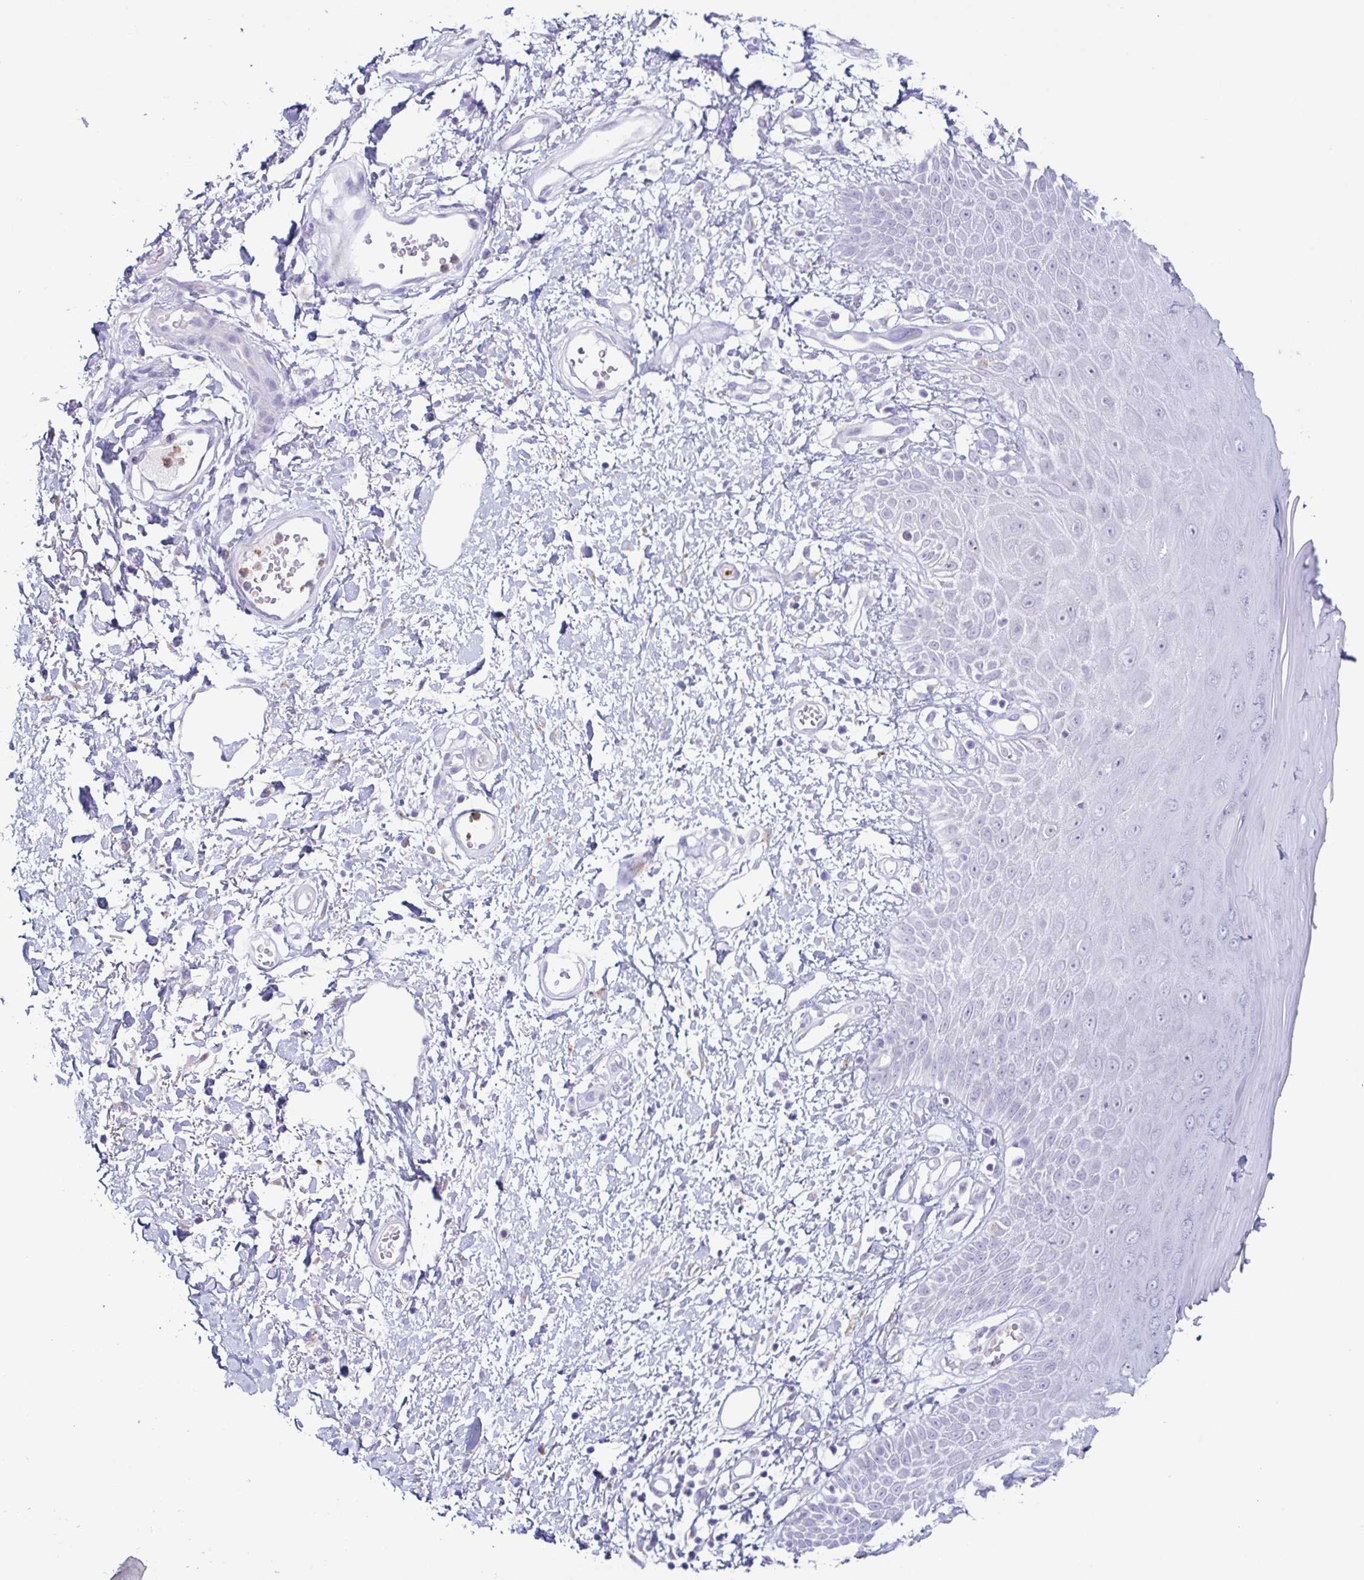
{"staining": {"intensity": "negative", "quantity": "none", "location": "none"}, "tissue": "skin", "cell_type": "Epidermal cells", "image_type": "normal", "snomed": [{"axis": "morphology", "description": "Normal tissue, NOS"}, {"axis": "topography", "description": "Anal"}, {"axis": "topography", "description": "Peripheral nerve tissue"}], "caption": "Immunohistochemistry (IHC) image of normal skin: skin stained with DAB (3,3'-diaminobenzidine) displays no significant protein staining in epidermal cells. The staining was performed using DAB to visualize the protein expression in brown, while the nuclei were stained in blue with hematoxylin (Magnification: 20x).", "gene": "AZU1", "patient": {"sex": "male", "age": 78}}